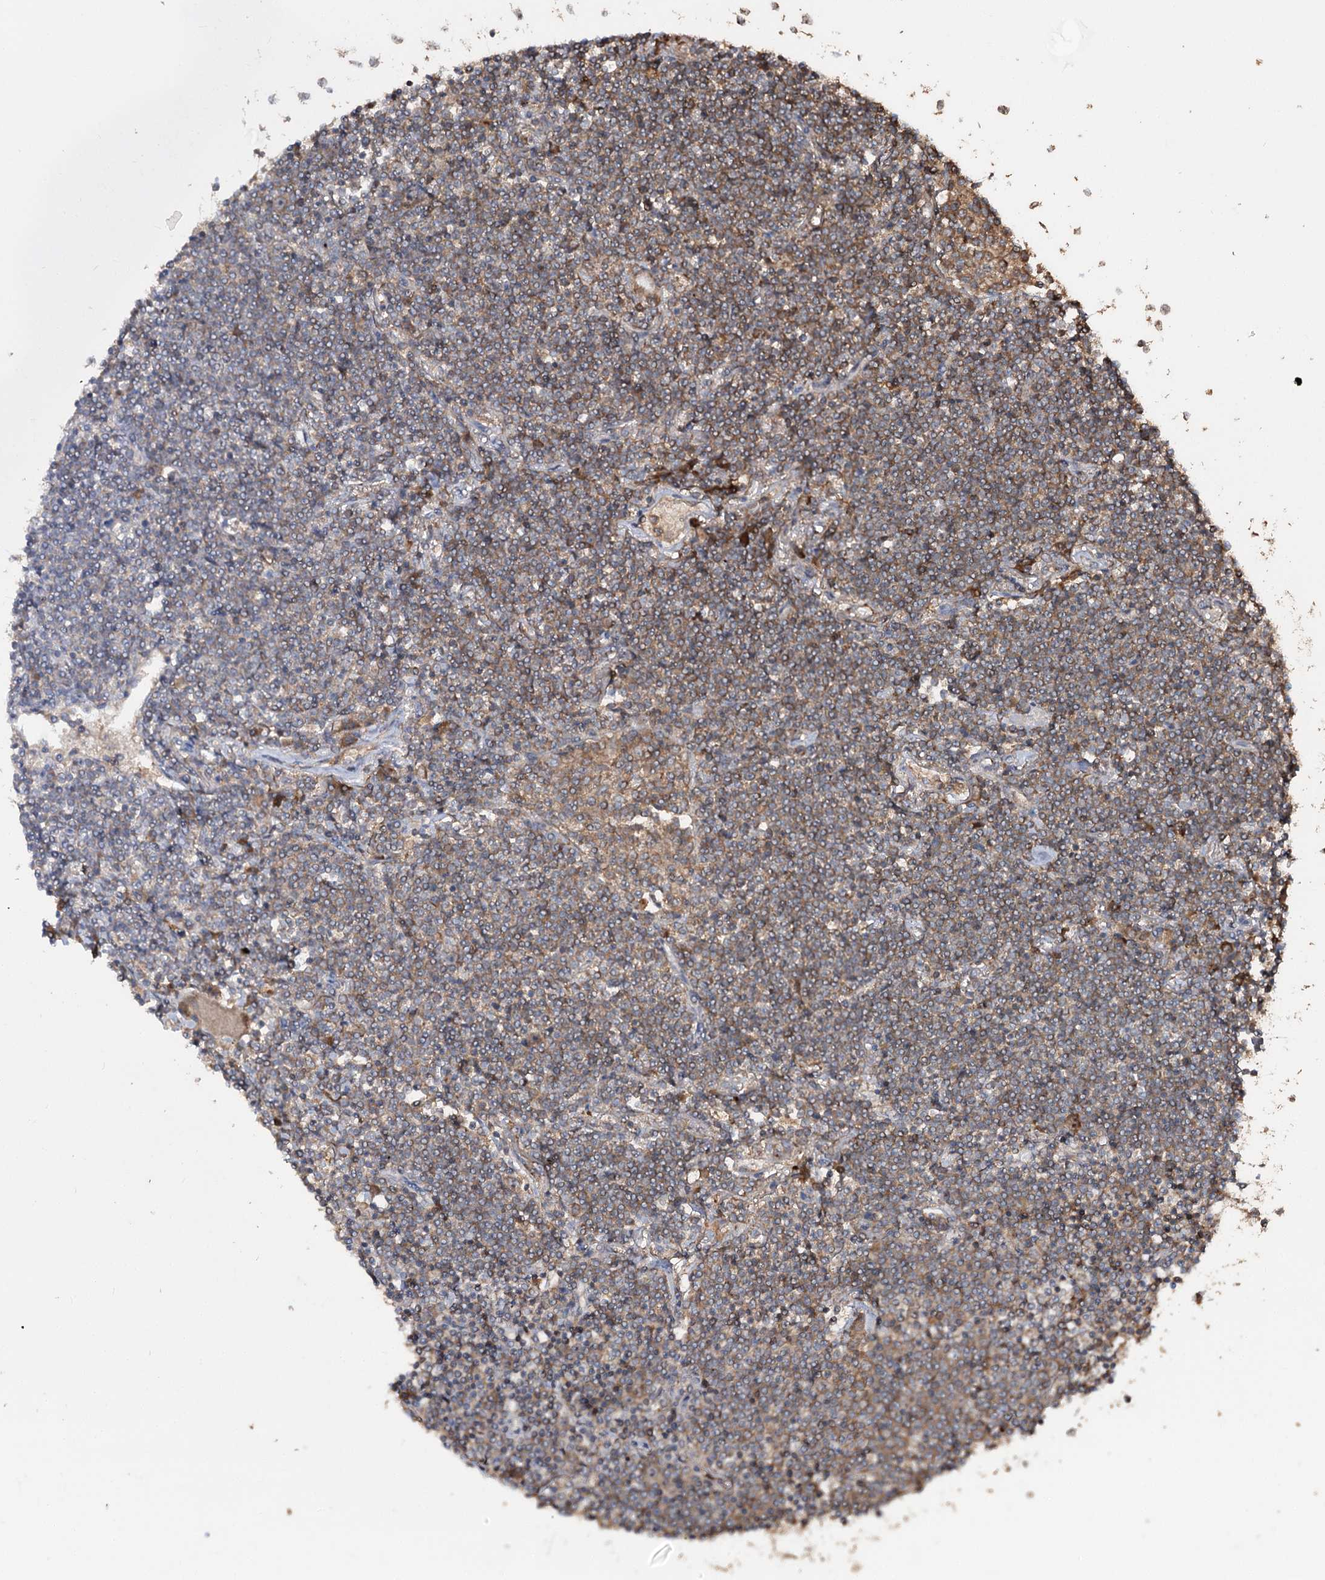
{"staining": {"intensity": "moderate", "quantity": "25%-75%", "location": "cytoplasmic/membranous"}, "tissue": "lymphoma", "cell_type": "Tumor cells", "image_type": "cancer", "snomed": [{"axis": "morphology", "description": "Malignant lymphoma, non-Hodgkin's type, Low grade"}, {"axis": "topography", "description": "Lung"}], "caption": "Immunohistochemistry (IHC) staining of malignant lymphoma, non-Hodgkin's type (low-grade), which reveals medium levels of moderate cytoplasmic/membranous positivity in approximately 25%-75% of tumor cells indicating moderate cytoplasmic/membranous protein positivity. The staining was performed using DAB (brown) for protein detection and nuclei were counterstained in hematoxylin (blue).", "gene": "FAM53B", "patient": {"sex": "female", "age": 71}}